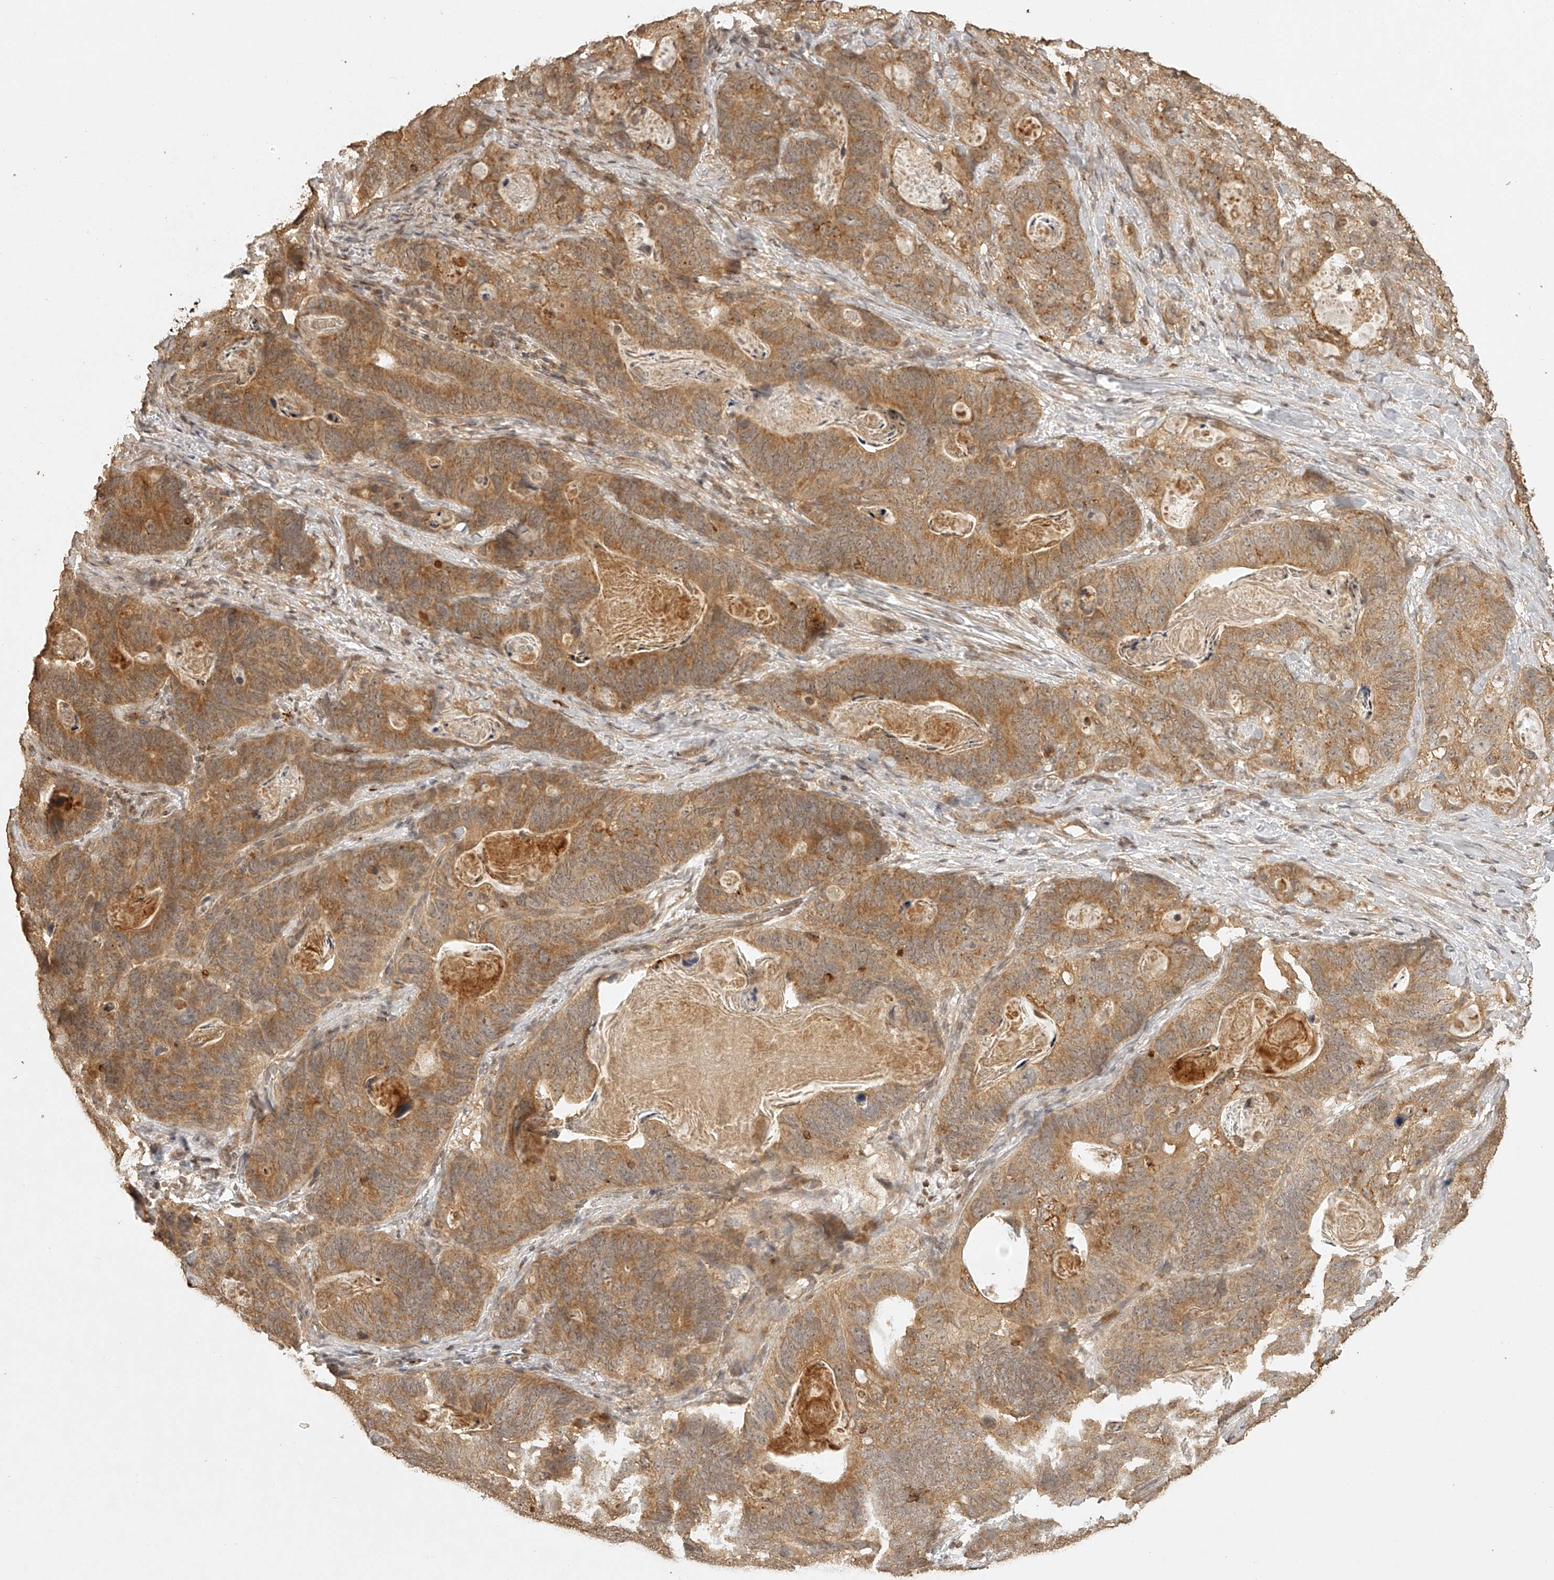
{"staining": {"intensity": "moderate", "quantity": ">75%", "location": "cytoplasmic/membranous"}, "tissue": "stomach cancer", "cell_type": "Tumor cells", "image_type": "cancer", "snomed": [{"axis": "morphology", "description": "Normal tissue, NOS"}, {"axis": "morphology", "description": "Adenocarcinoma, NOS"}, {"axis": "topography", "description": "Stomach"}], "caption": "Stomach adenocarcinoma stained with DAB immunohistochemistry (IHC) shows medium levels of moderate cytoplasmic/membranous positivity in about >75% of tumor cells. (DAB IHC with brightfield microscopy, high magnification).", "gene": "BCL2L11", "patient": {"sex": "female", "age": 89}}